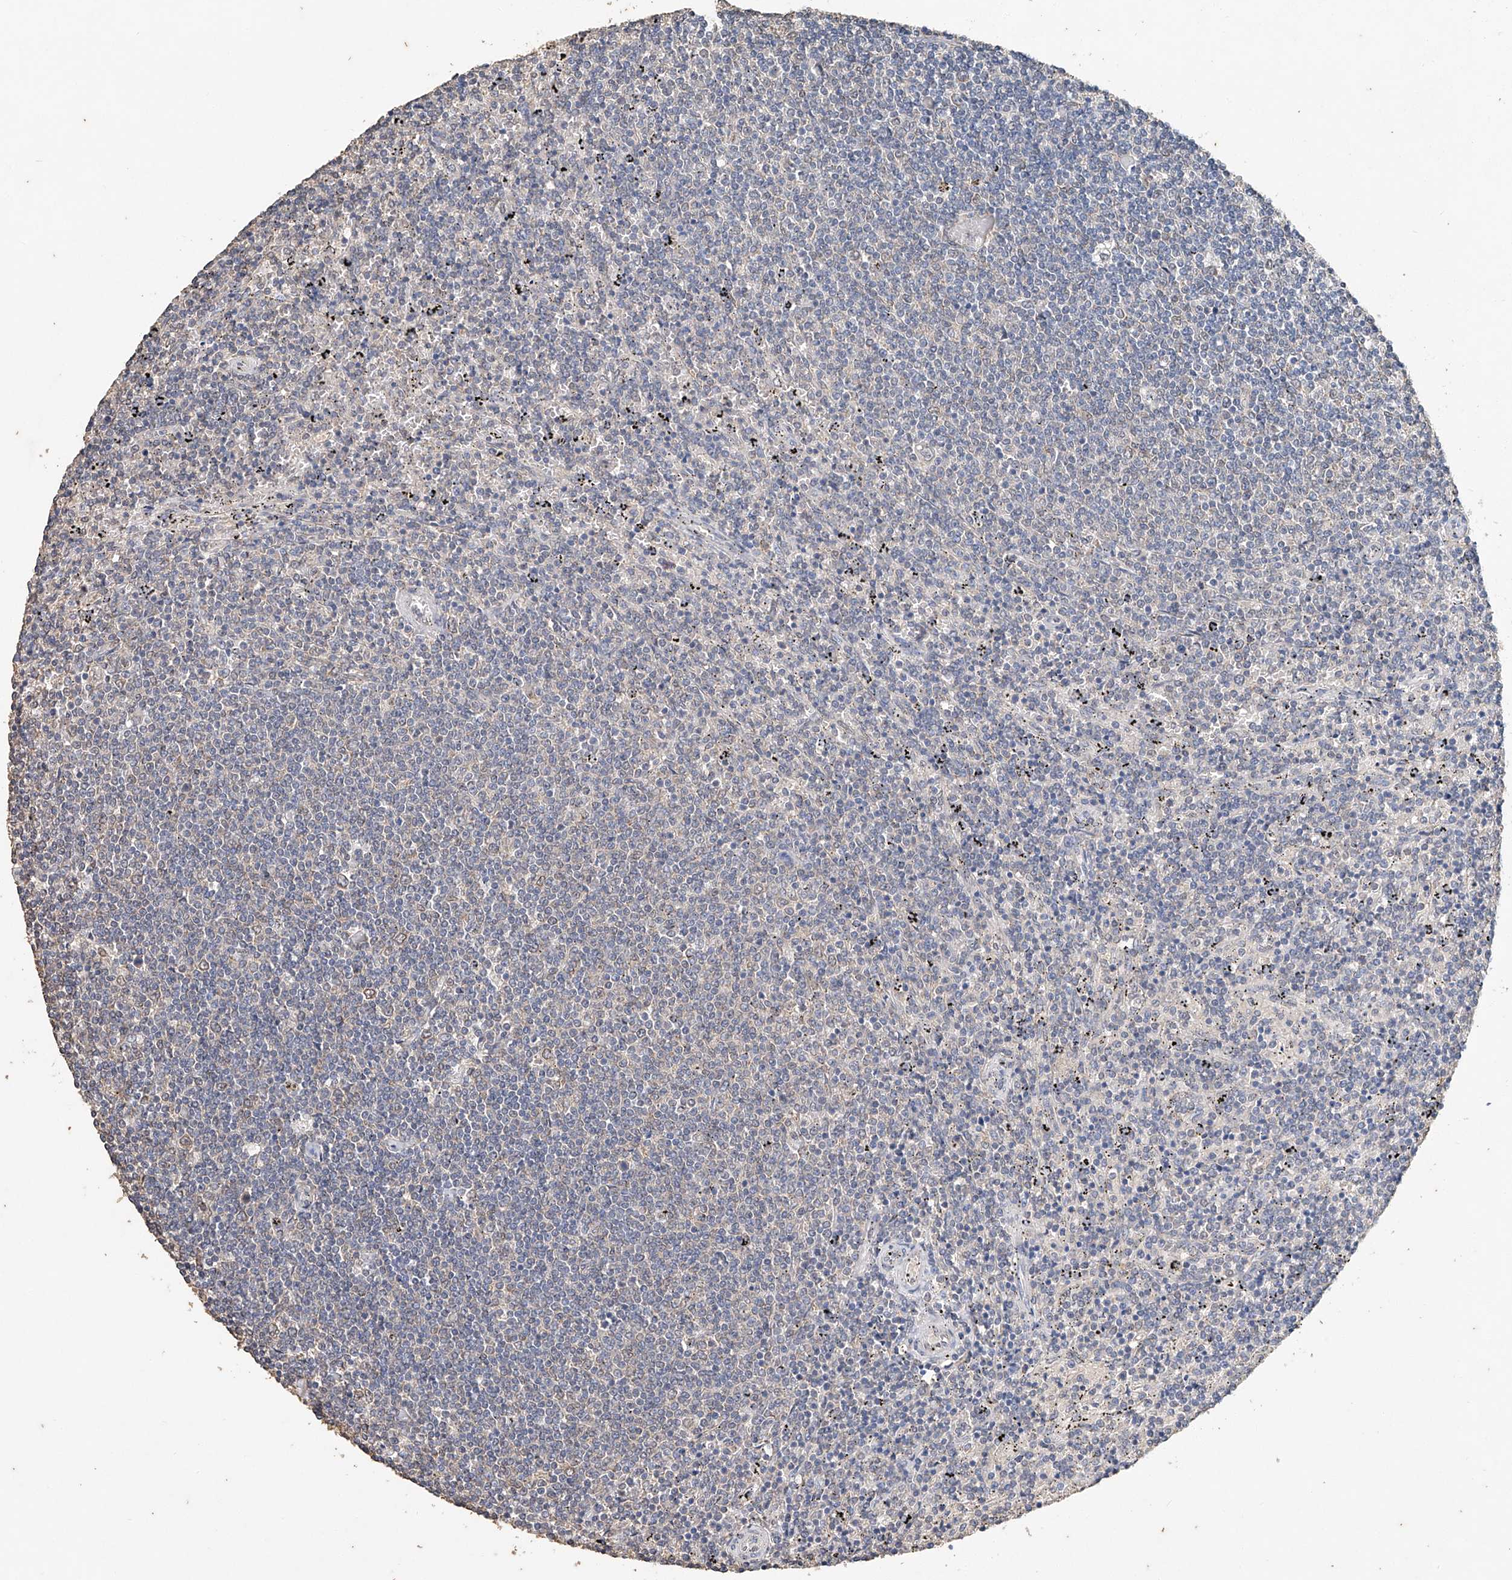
{"staining": {"intensity": "negative", "quantity": "none", "location": "none"}, "tissue": "lymphoma", "cell_type": "Tumor cells", "image_type": "cancer", "snomed": [{"axis": "morphology", "description": "Malignant lymphoma, non-Hodgkin's type, Low grade"}, {"axis": "topography", "description": "Spleen"}], "caption": "Protein analysis of low-grade malignant lymphoma, non-Hodgkin's type displays no significant positivity in tumor cells.", "gene": "CERS4", "patient": {"sex": "female", "age": 50}}